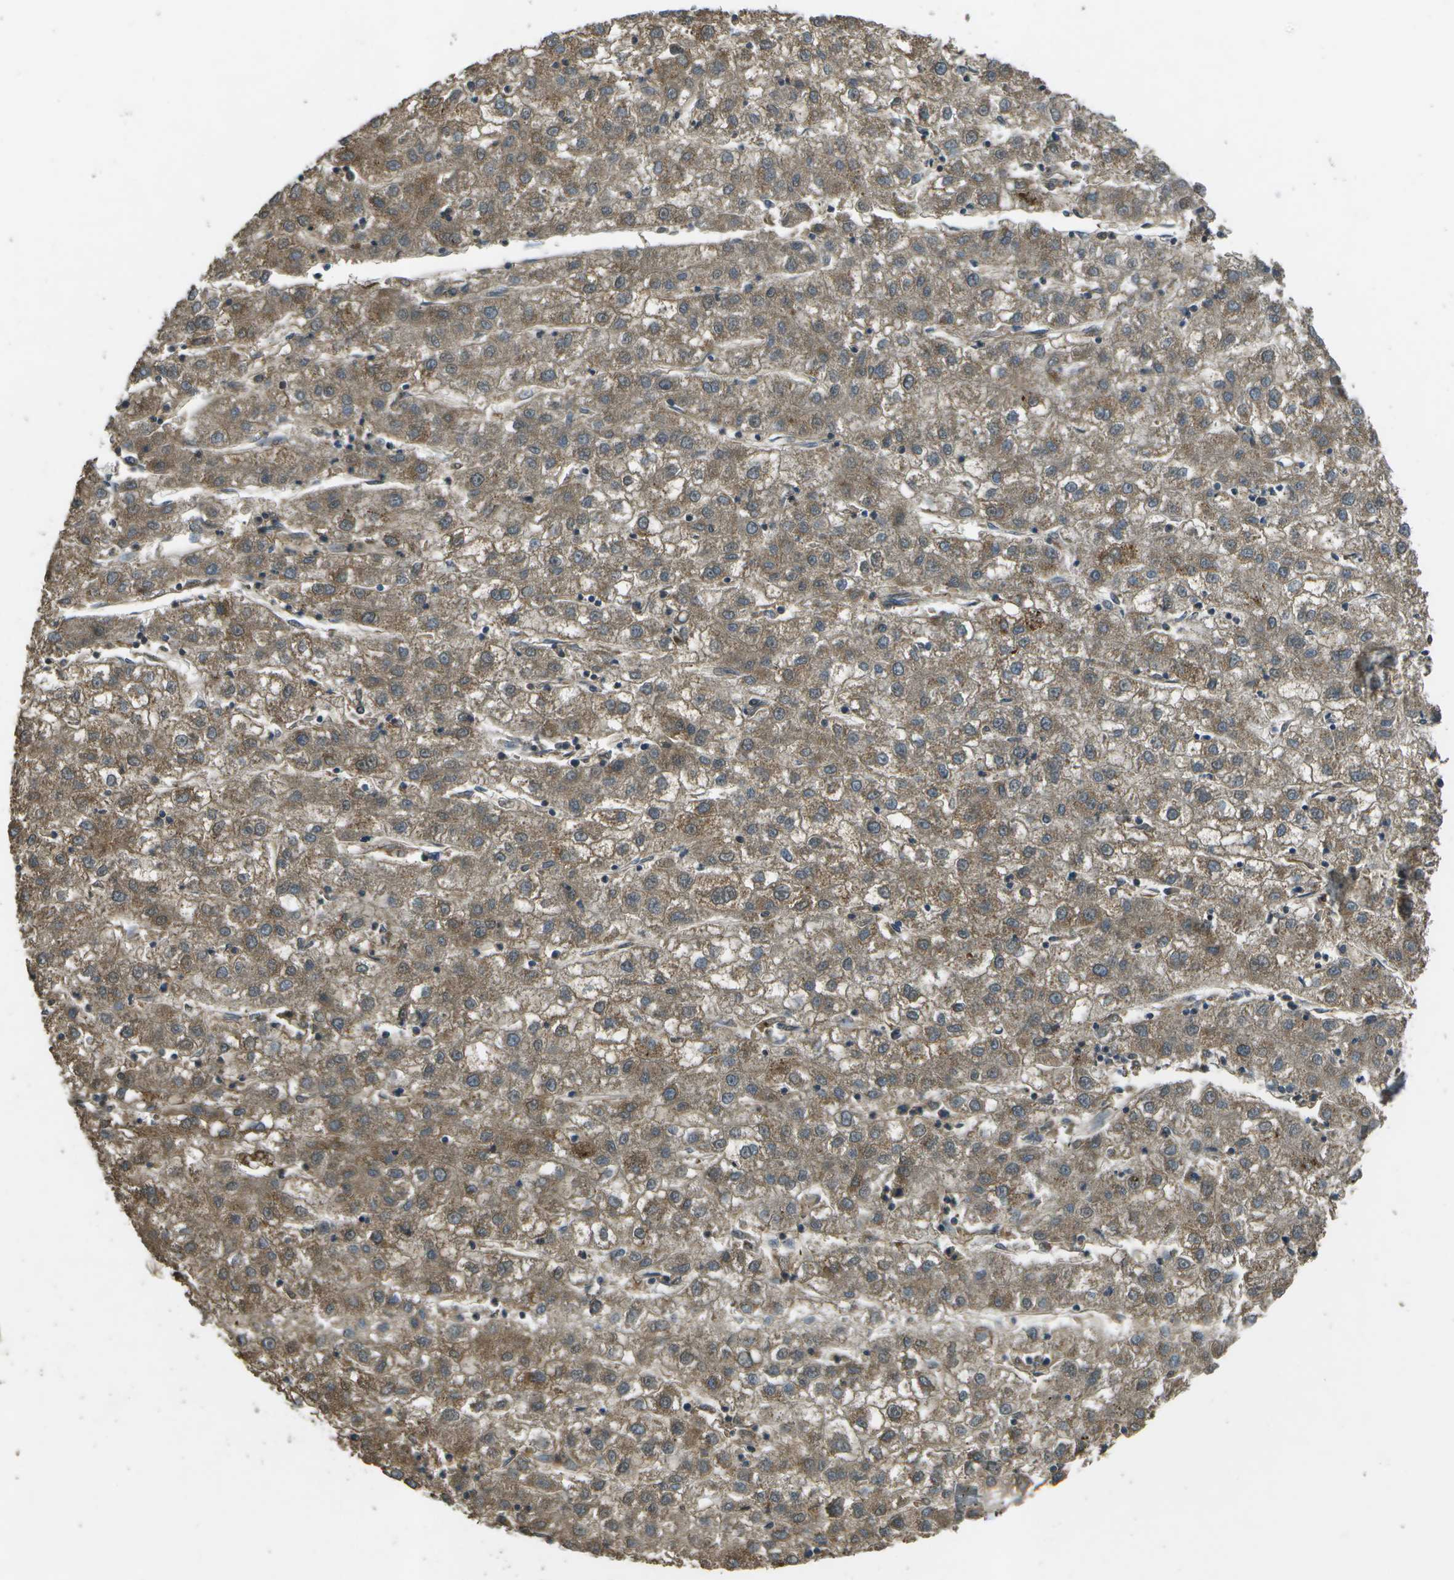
{"staining": {"intensity": "moderate", "quantity": ">75%", "location": "cytoplasmic/membranous"}, "tissue": "liver cancer", "cell_type": "Tumor cells", "image_type": "cancer", "snomed": [{"axis": "morphology", "description": "Carcinoma, Hepatocellular, NOS"}, {"axis": "topography", "description": "Liver"}], "caption": "A photomicrograph showing moderate cytoplasmic/membranous staining in approximately >75% of tumor cells in liver hepatocellular carcinoma, as visualized by brown immunohistochemical staining.", "gene": "PXYLP1", "patient": {"sex": "male", "age": 72}}